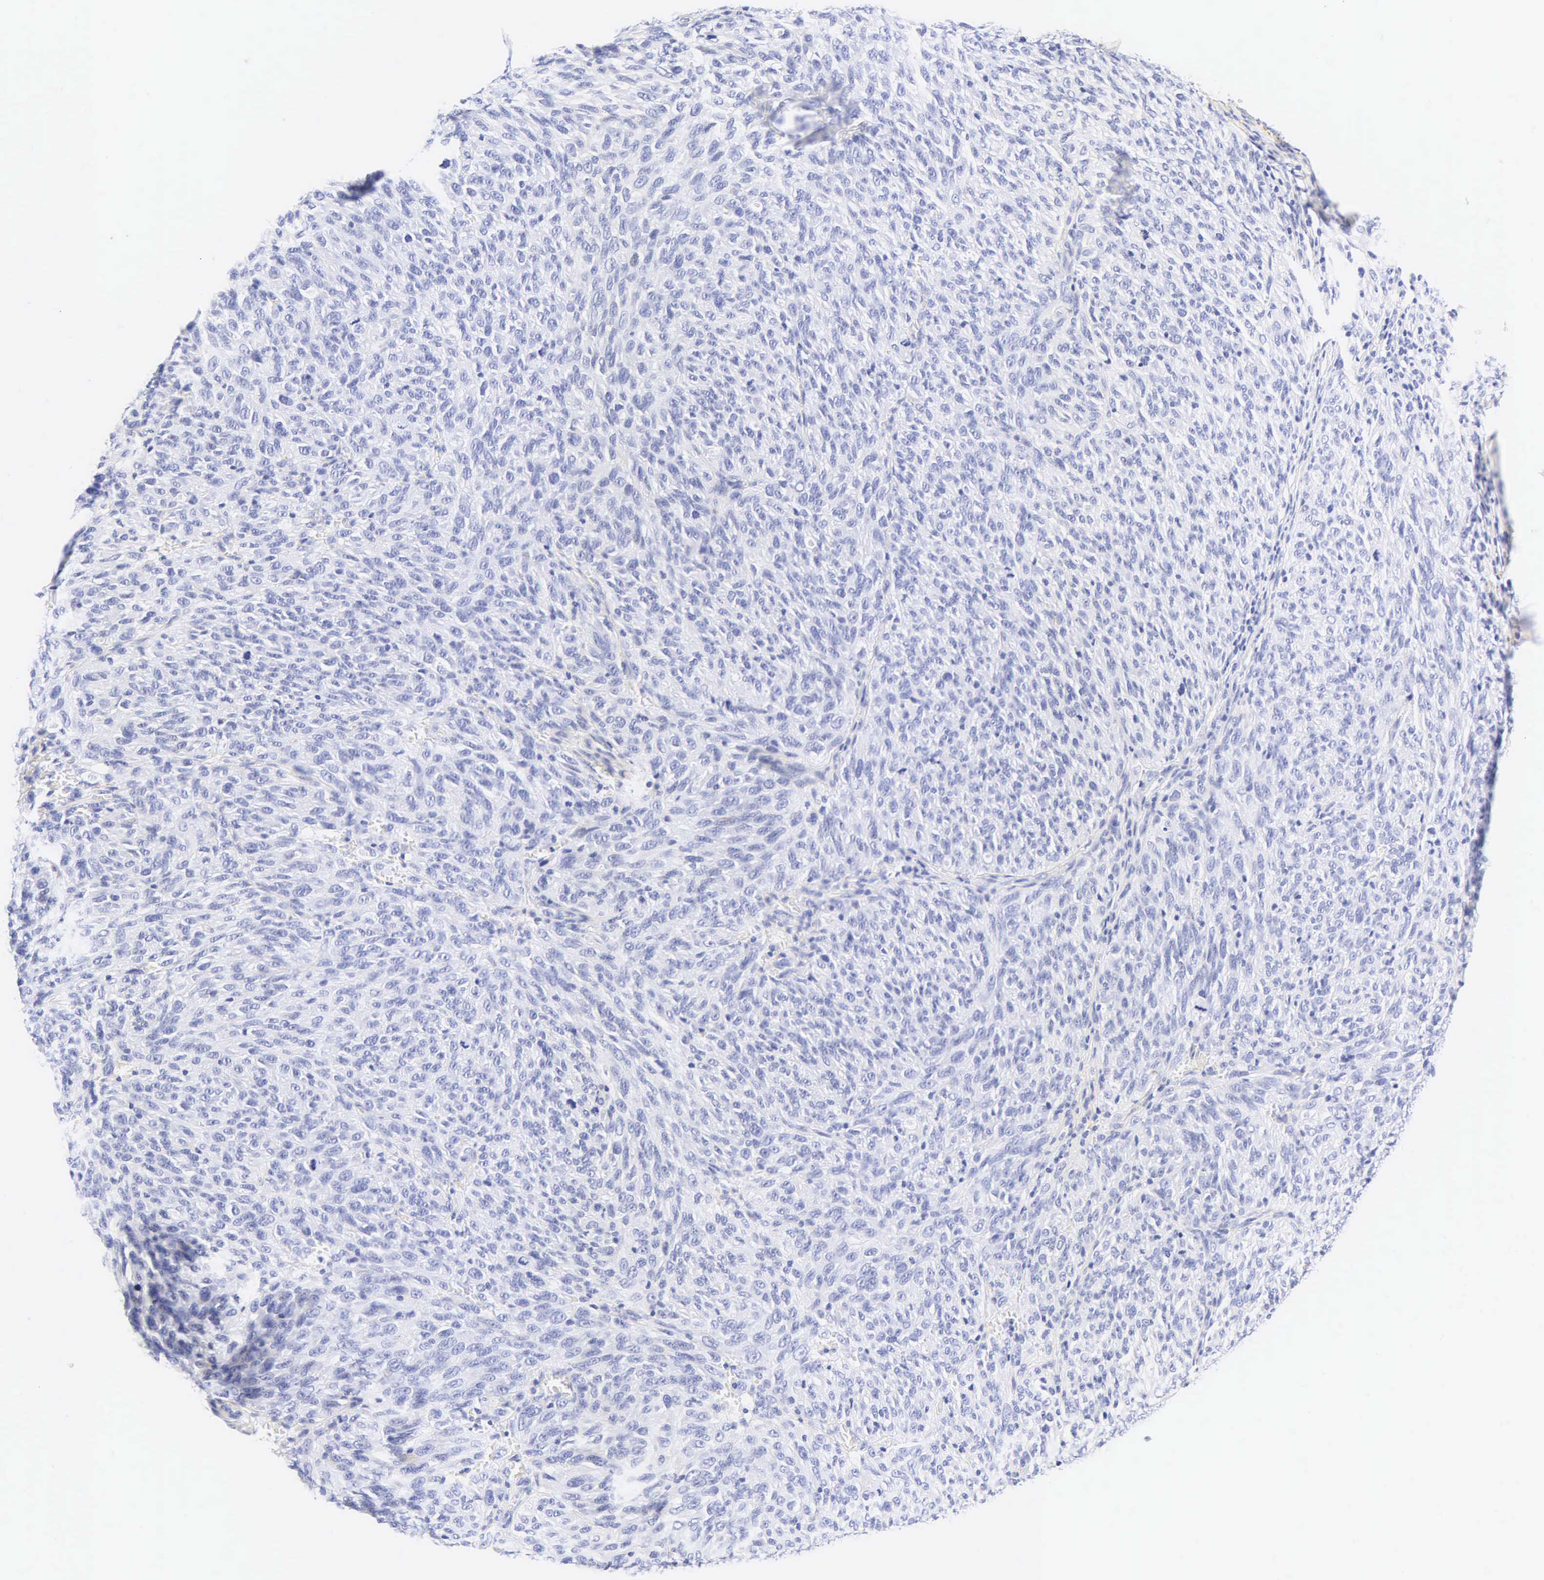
{"staining": {"intensity": "negative", "quantity": "none", "location": "none"}, "tissue": "melanoma", "cell_type": "Tumor cells", "image_type": "cancer", "snomed": [{"axis": "morphology", "description": "Malignant melanoma, NOS"}, {"axis": "topography", "description": "Skin"}], "caption": "This is an immunohistochemistry (IHC) photomicrograph of human malignant melanoma. There is no expression in tumor cells.", "gene": "CALD1", "patient": {"sex": "male", "age": 76}}